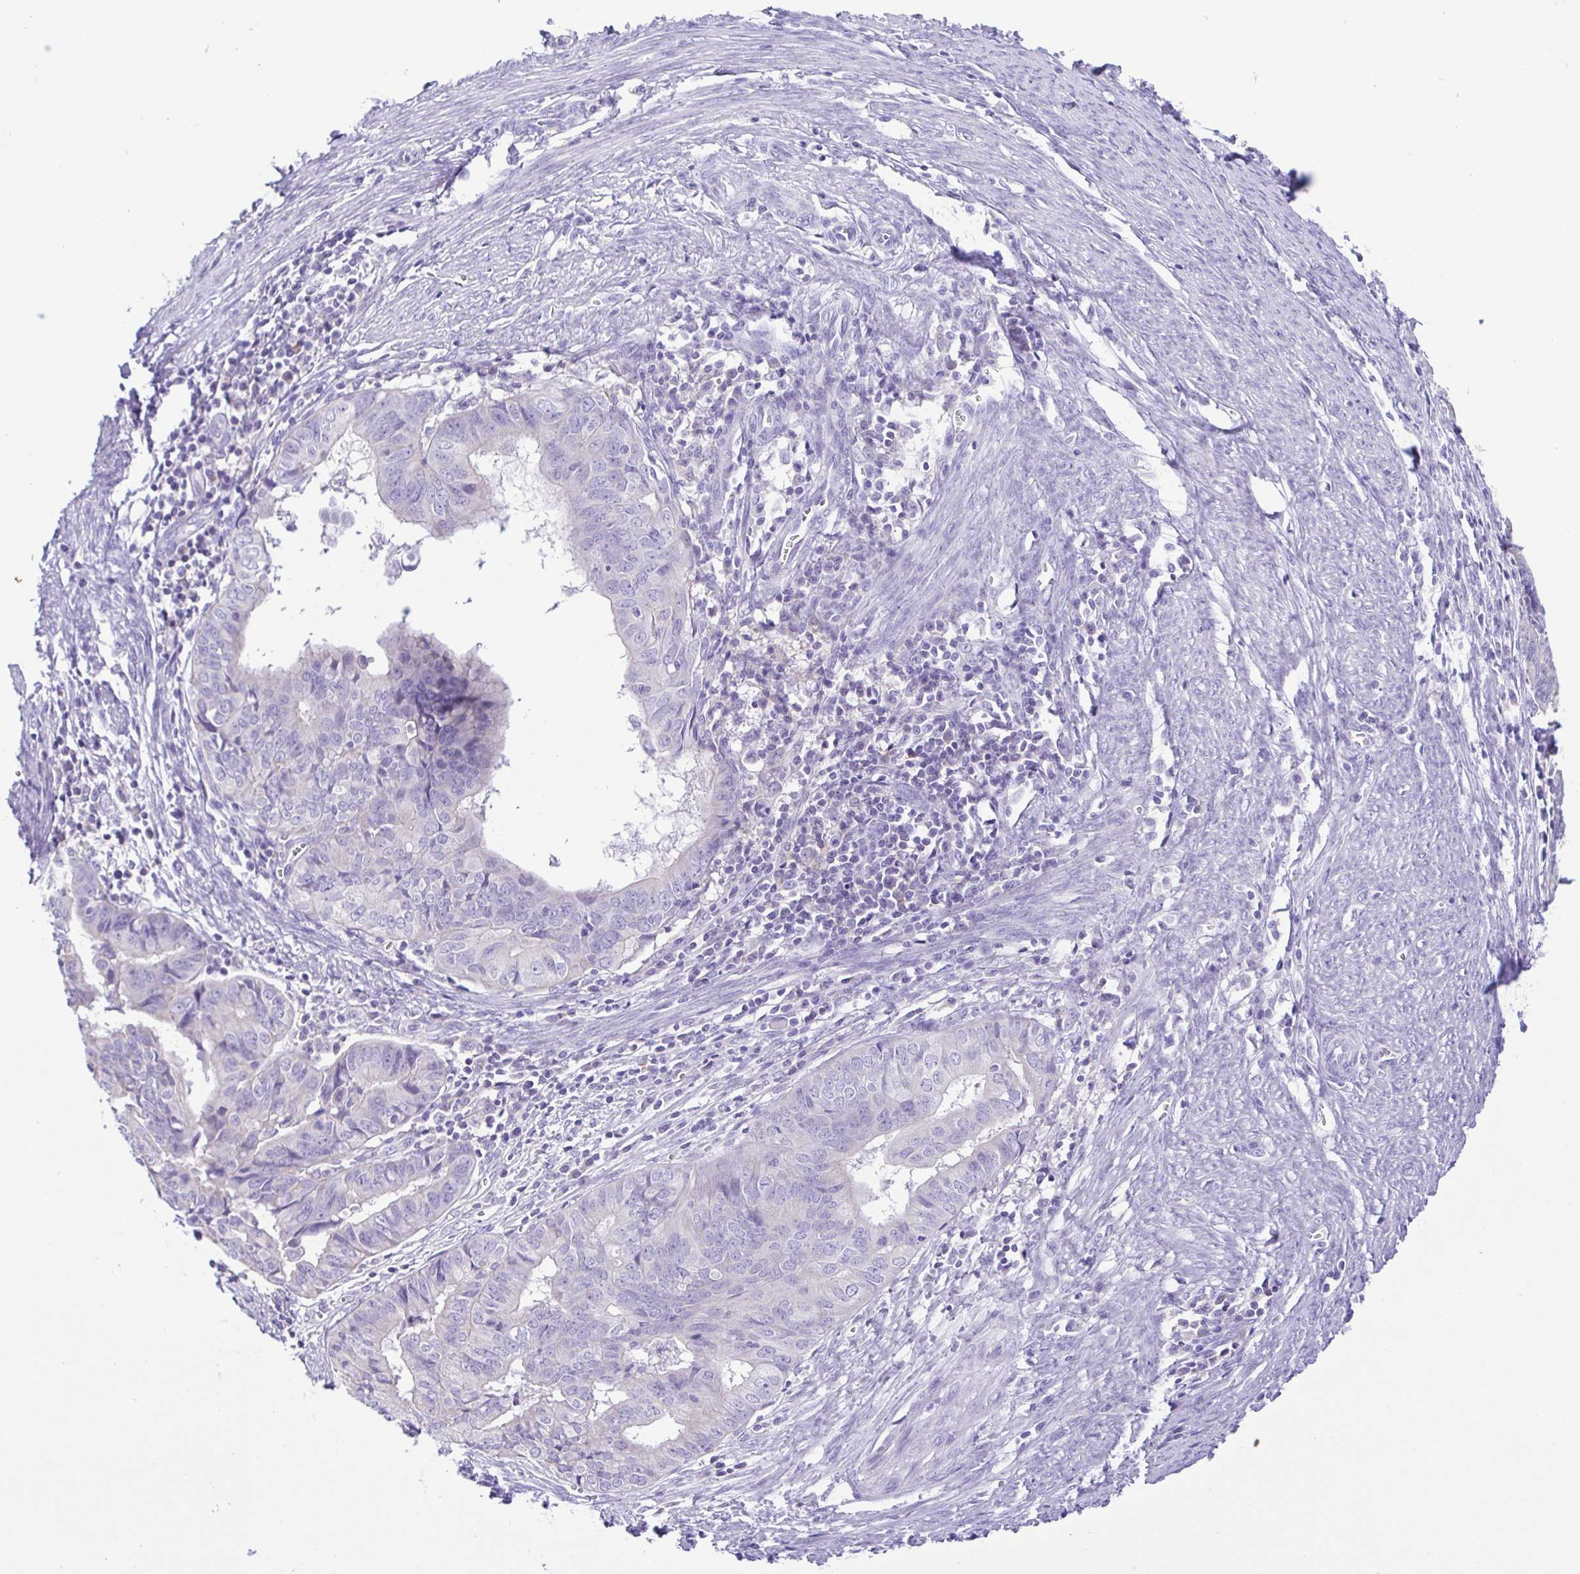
{"staining": {"intensity": "negative", "quantity": "none", "location": "none"}, "tissue": "endometrial cancer", "cell_type": "Tumor cells", "image_type": "cancer", "snomed": [{"axis": "morphology", "description": "Adenocarcinoma, NOS"}, {"axis": "topography", "description": "Endometrium"}], "caption": "This is an IHC image of human adenocarcinoma (endometrial). There is no positivity in tumor cells.", "gene": "CD72", "patient": {"sex": "female", "age": 65}}